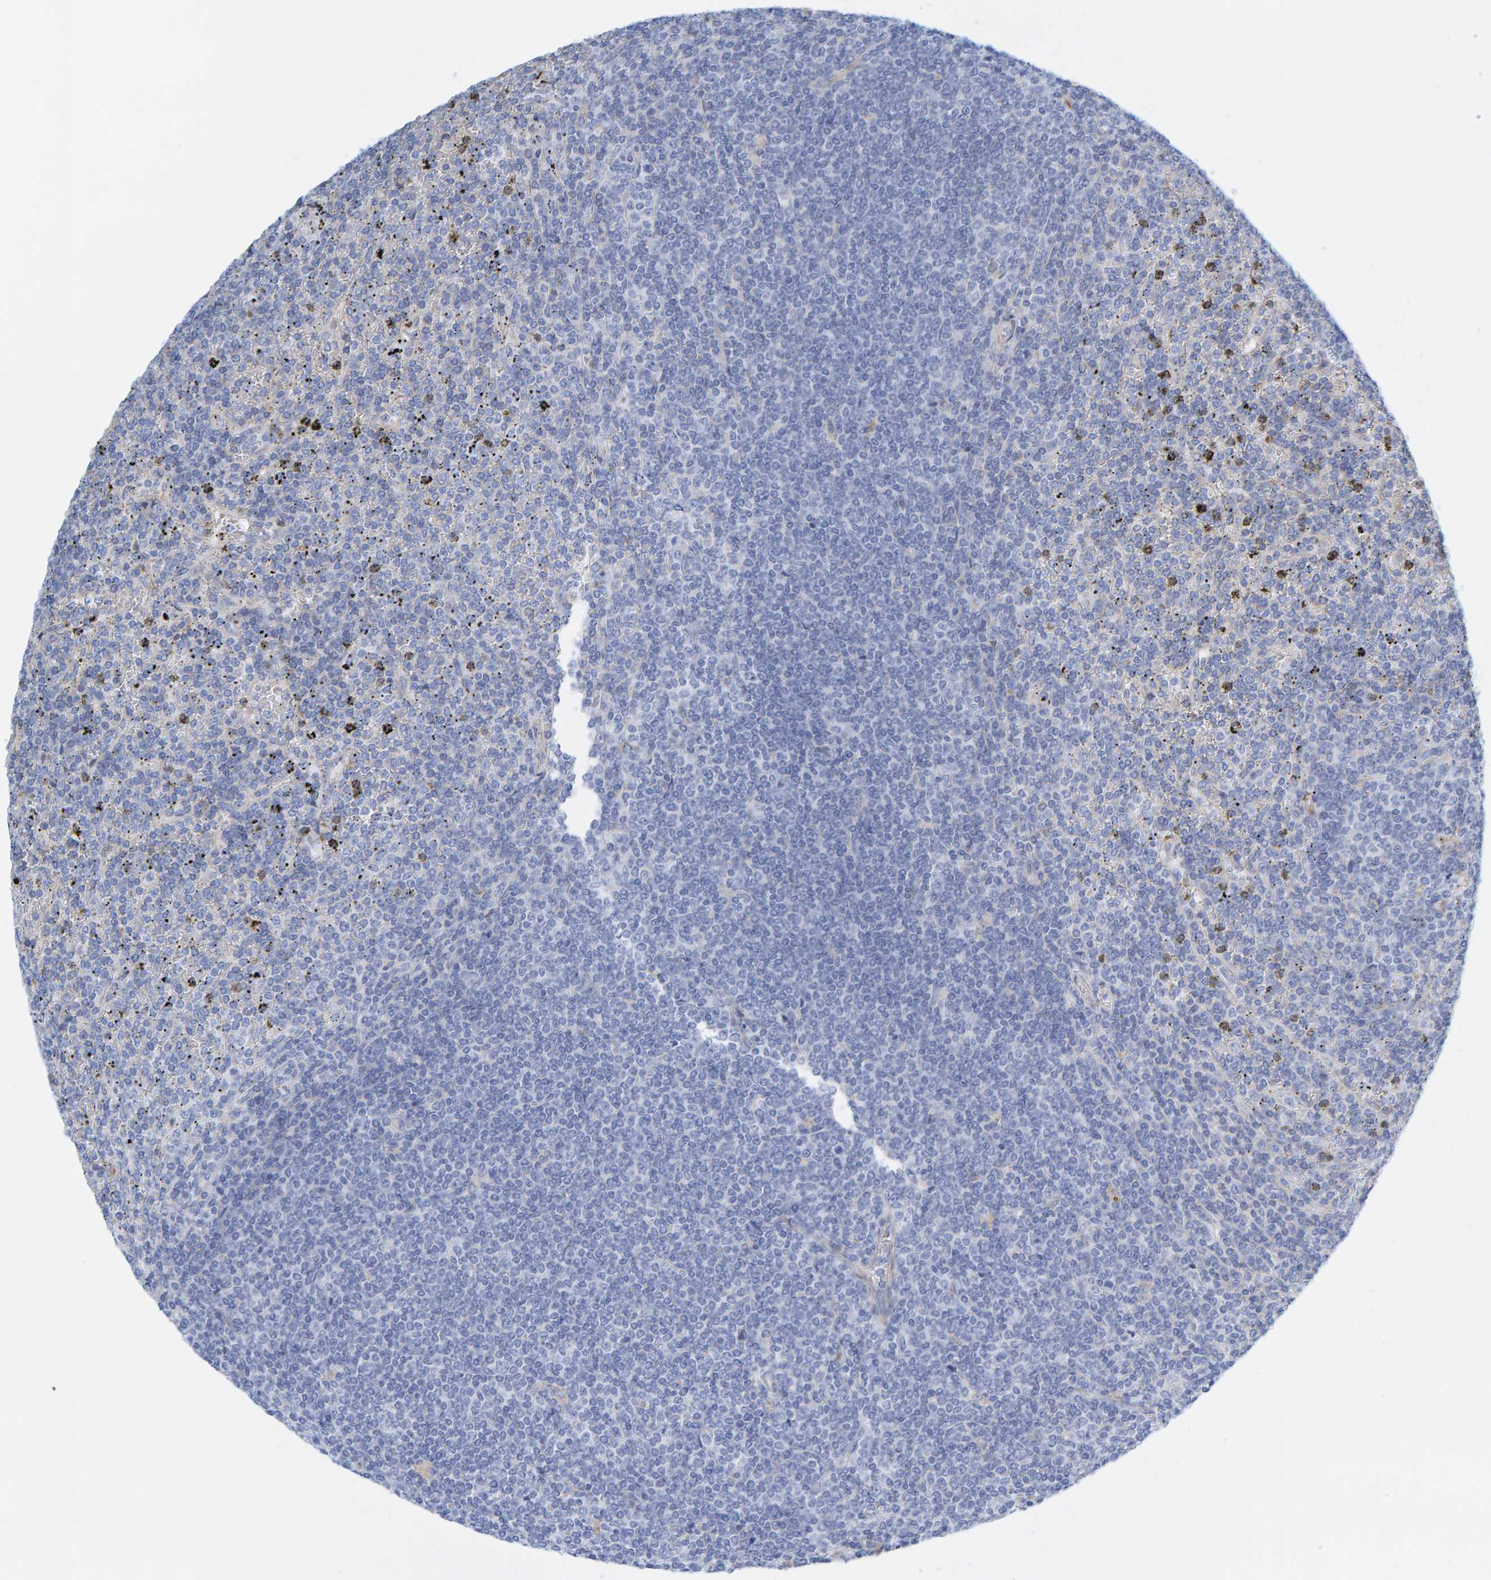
{"staining": {"intensity": "negative", "quantity": "none", "location": "none"}, "tissue": "lymphoma", "cell_type": "Tumor cells", "image_type": "cancer", "snomed": [{"axis": "morphology", "description": "Malignant lymphoma, non-Hodgkin's type, Low grade"}, {"axis": "topography", "description": "Spleen"}], "caption": "An image of low-grade malignant lymphoma, non-Hodgkin's type stained for a protein demonstrates no brown staining in tumor cells.", "gene": "MAP1B", "patient": {"sex": "female", "age": 19}}